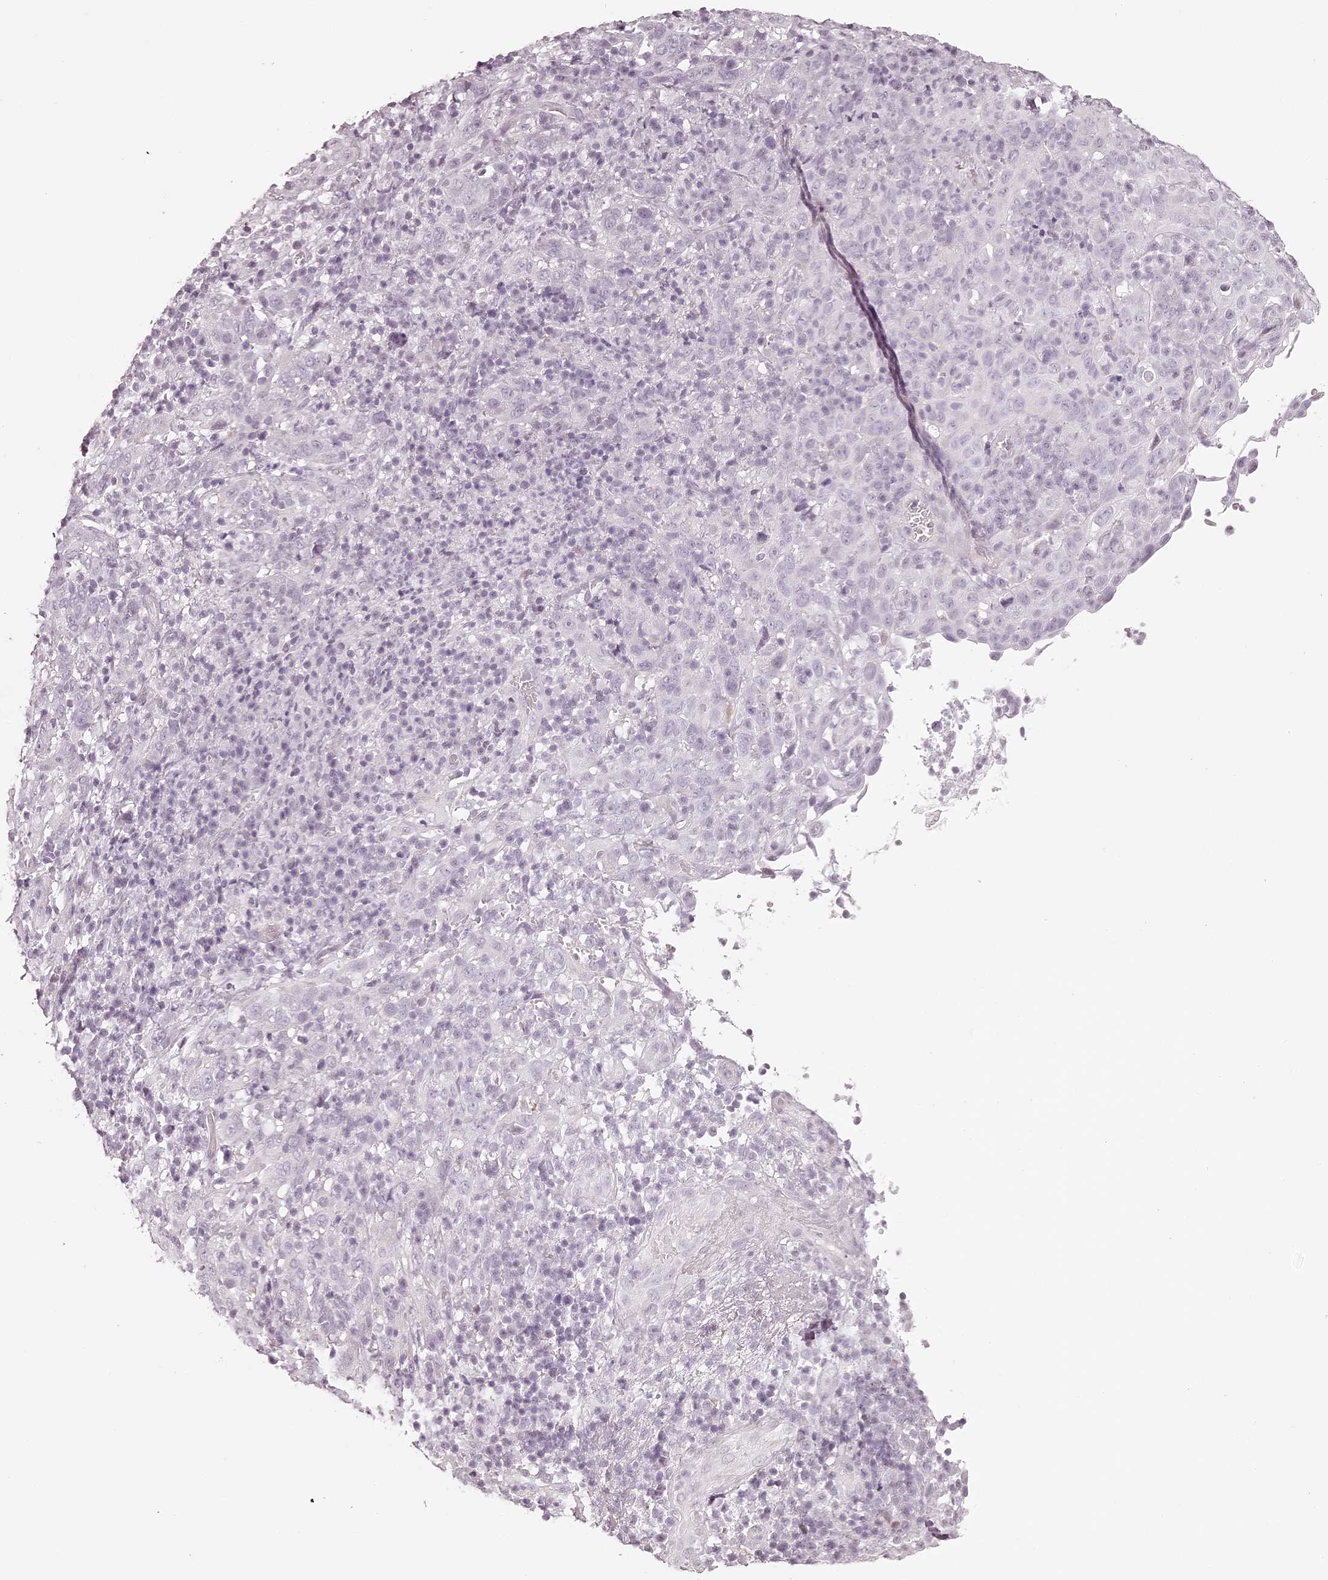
{"staining": {"intensity": "negative", "quantity": "none", "location": "none"}, "tissue": "cervical cancer", "cell_type": "Tumor cells", "image_type": "cancer", "snomed": [{"axis": "morphology", "description": "Squamous cell carcinoma, NOS"}, {"axis": "topography", "description": "Cervix"}], "caption": "Immunohistochemistry (IHC) photomicrograph of neoplastic tissue: human cervical cancer (squamous cell carcinoma) stained with DAB (3,3'-diaminobenzidine) displays no significant protein positivity in tumor cells.", "gene": "ELAPOR1", "patient": {"sex": "female", "age": 46}}